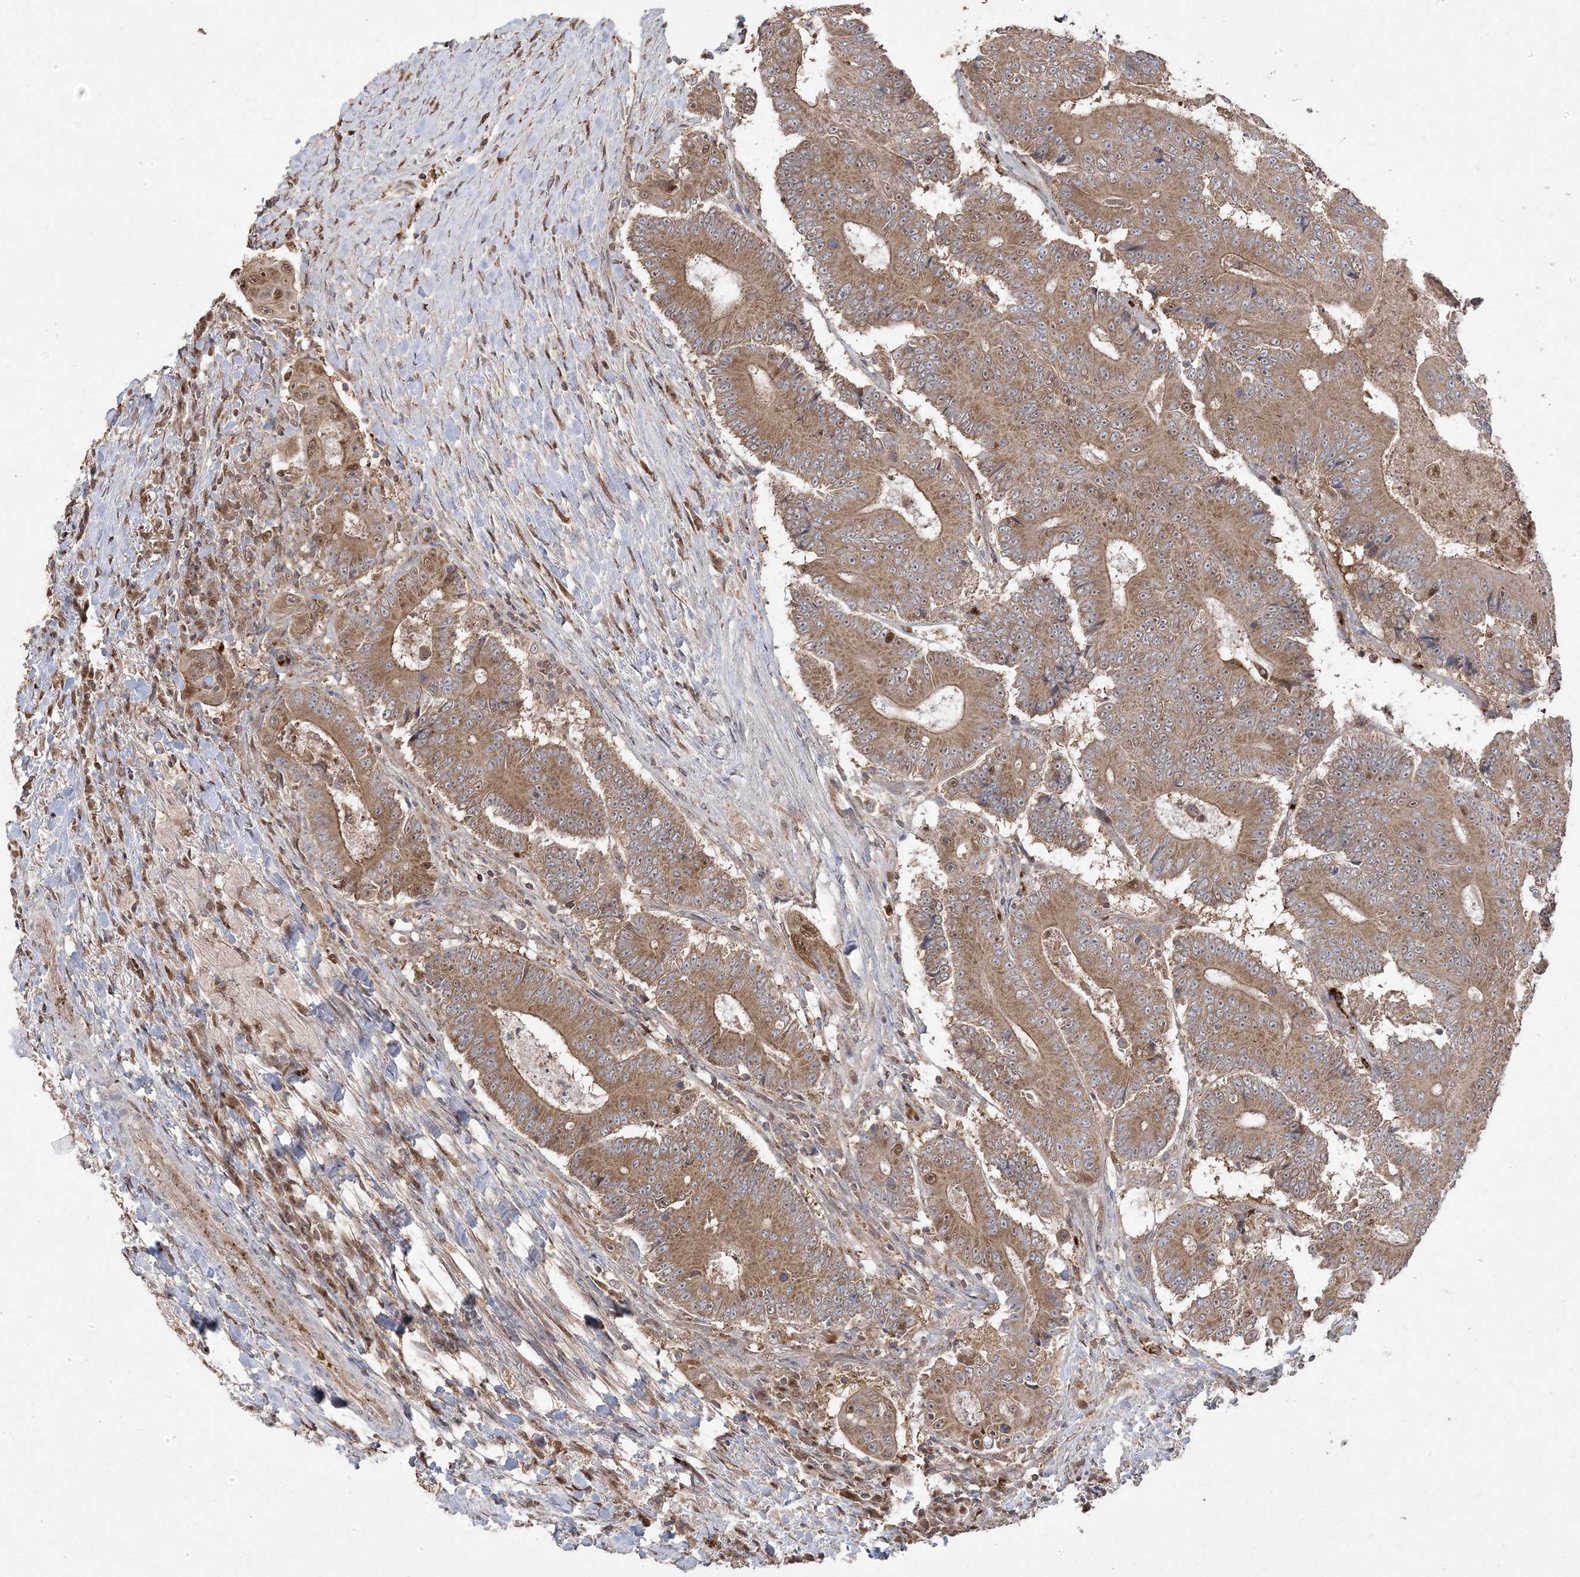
{"staining": {"intensity": "moderate", "quantity": ">75%", "location": "cytoplasmic/membranous"}, "tissue": "colorectal cancer", "cell_type": "Tumor cells", "image_type": "cancer", "snomed": [{"axis": "morphology", "description": "Adenocarcinoma, NOS"}, {"axis": "topography", "description": "Colon"}], "caption": "IHC image of neoplastic tissue: colorectal adenocarcinoma stained using immunohistochemistry reveals medium levels of moderate protein expression localized specifically in the cytoplasmic/membranous of tumor cells, appearing as a cytoplasmic/membranous brown color.", "gene": "PPOX", "patient": {"sex": "male", "age": 83}}